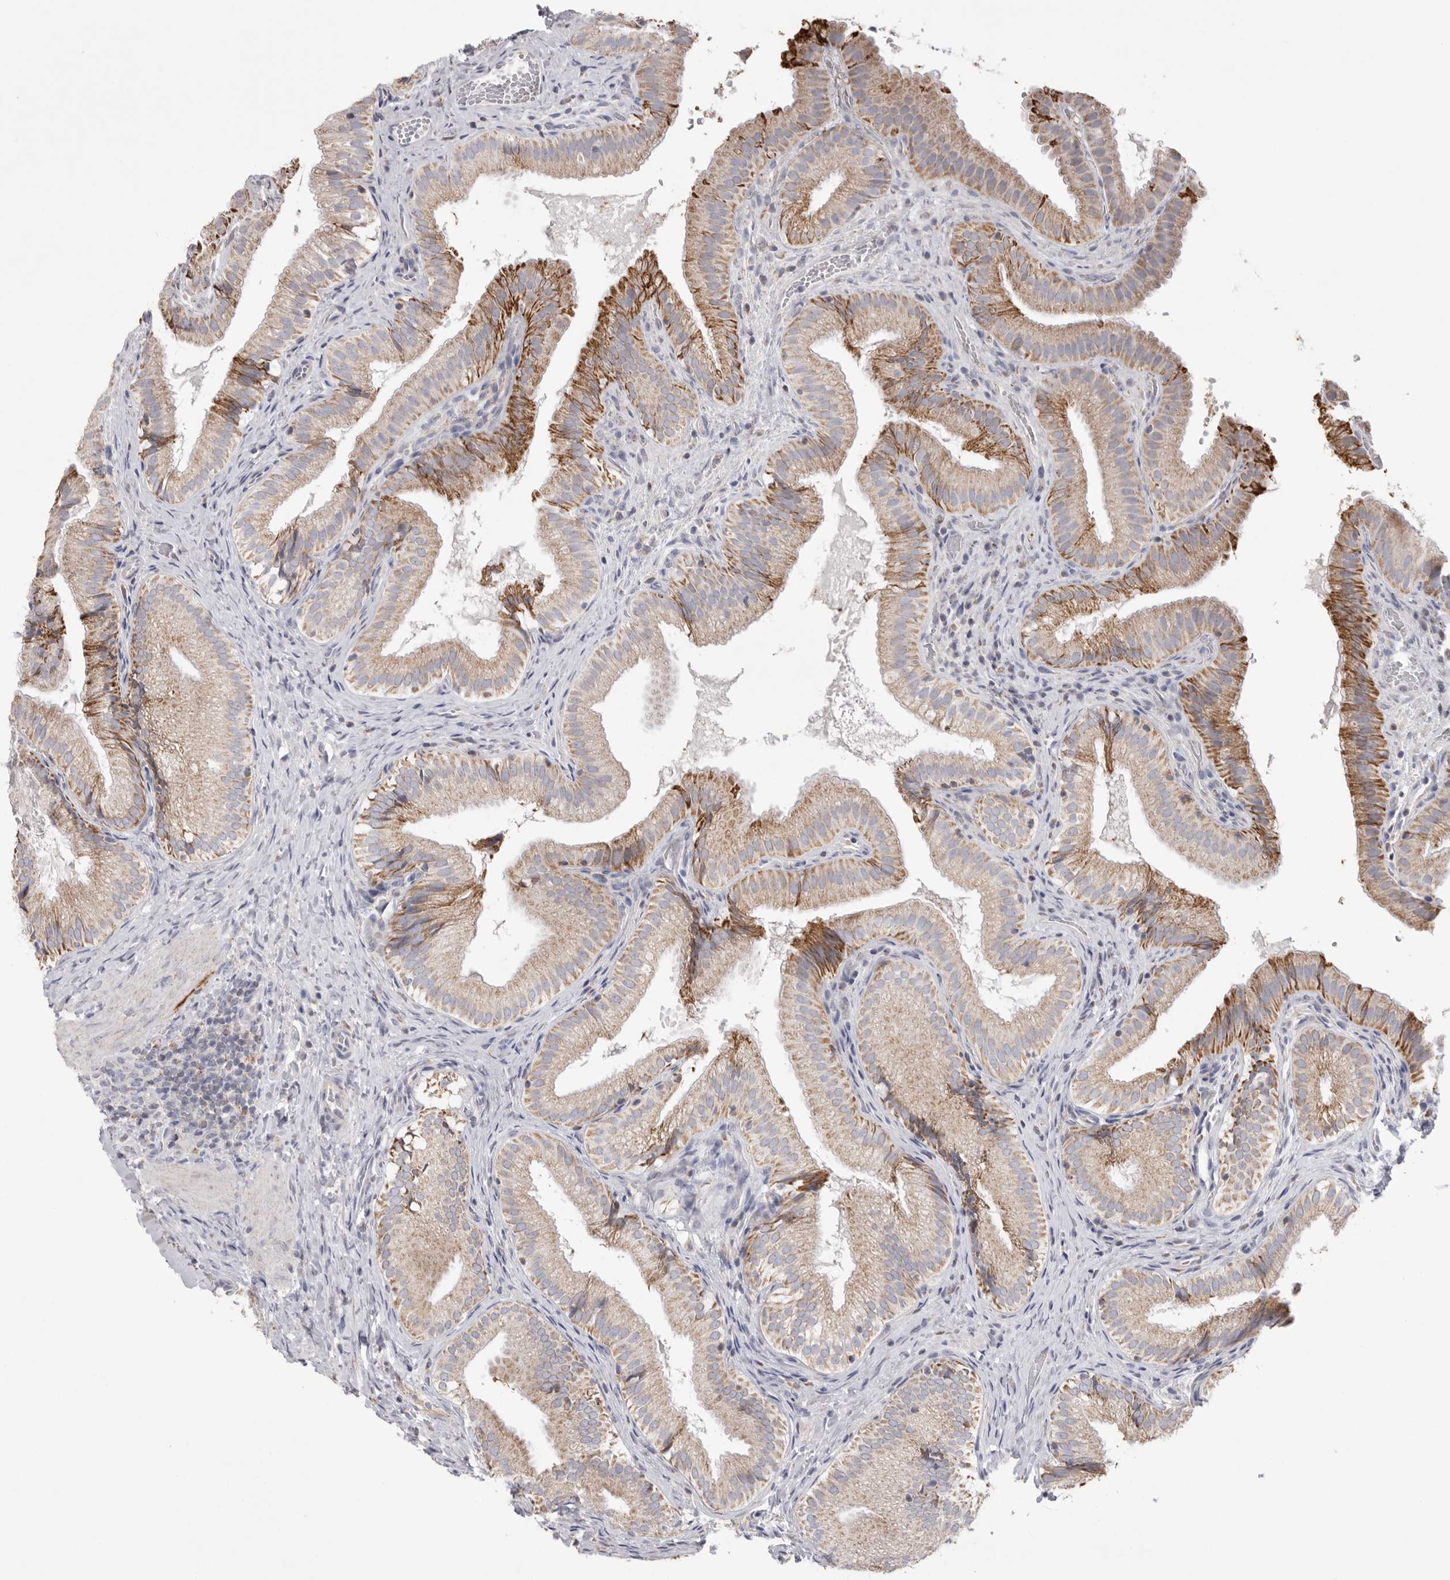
{"staining": {"intensity": "moderate", "quantity": "25%-75%", "location": "cytoplasmic/membranous"}, "tissue": "gallbladder", "cell_type": "Glandular cells", "image_type": "normal", "snomed": [{"axis": "morphology", "description": "Normal tissue, NOS"}, {"axis": "topography", "description": "Gallbladder"}], "caption": "Human gallbladder stained for a protein (brown) shows moderate cytoplasmic/membranous positive positivity in approximately 25%-75% of glandular cells.", "gene": "VDAC3", "patient": {"sex": "female", "age": 30}}